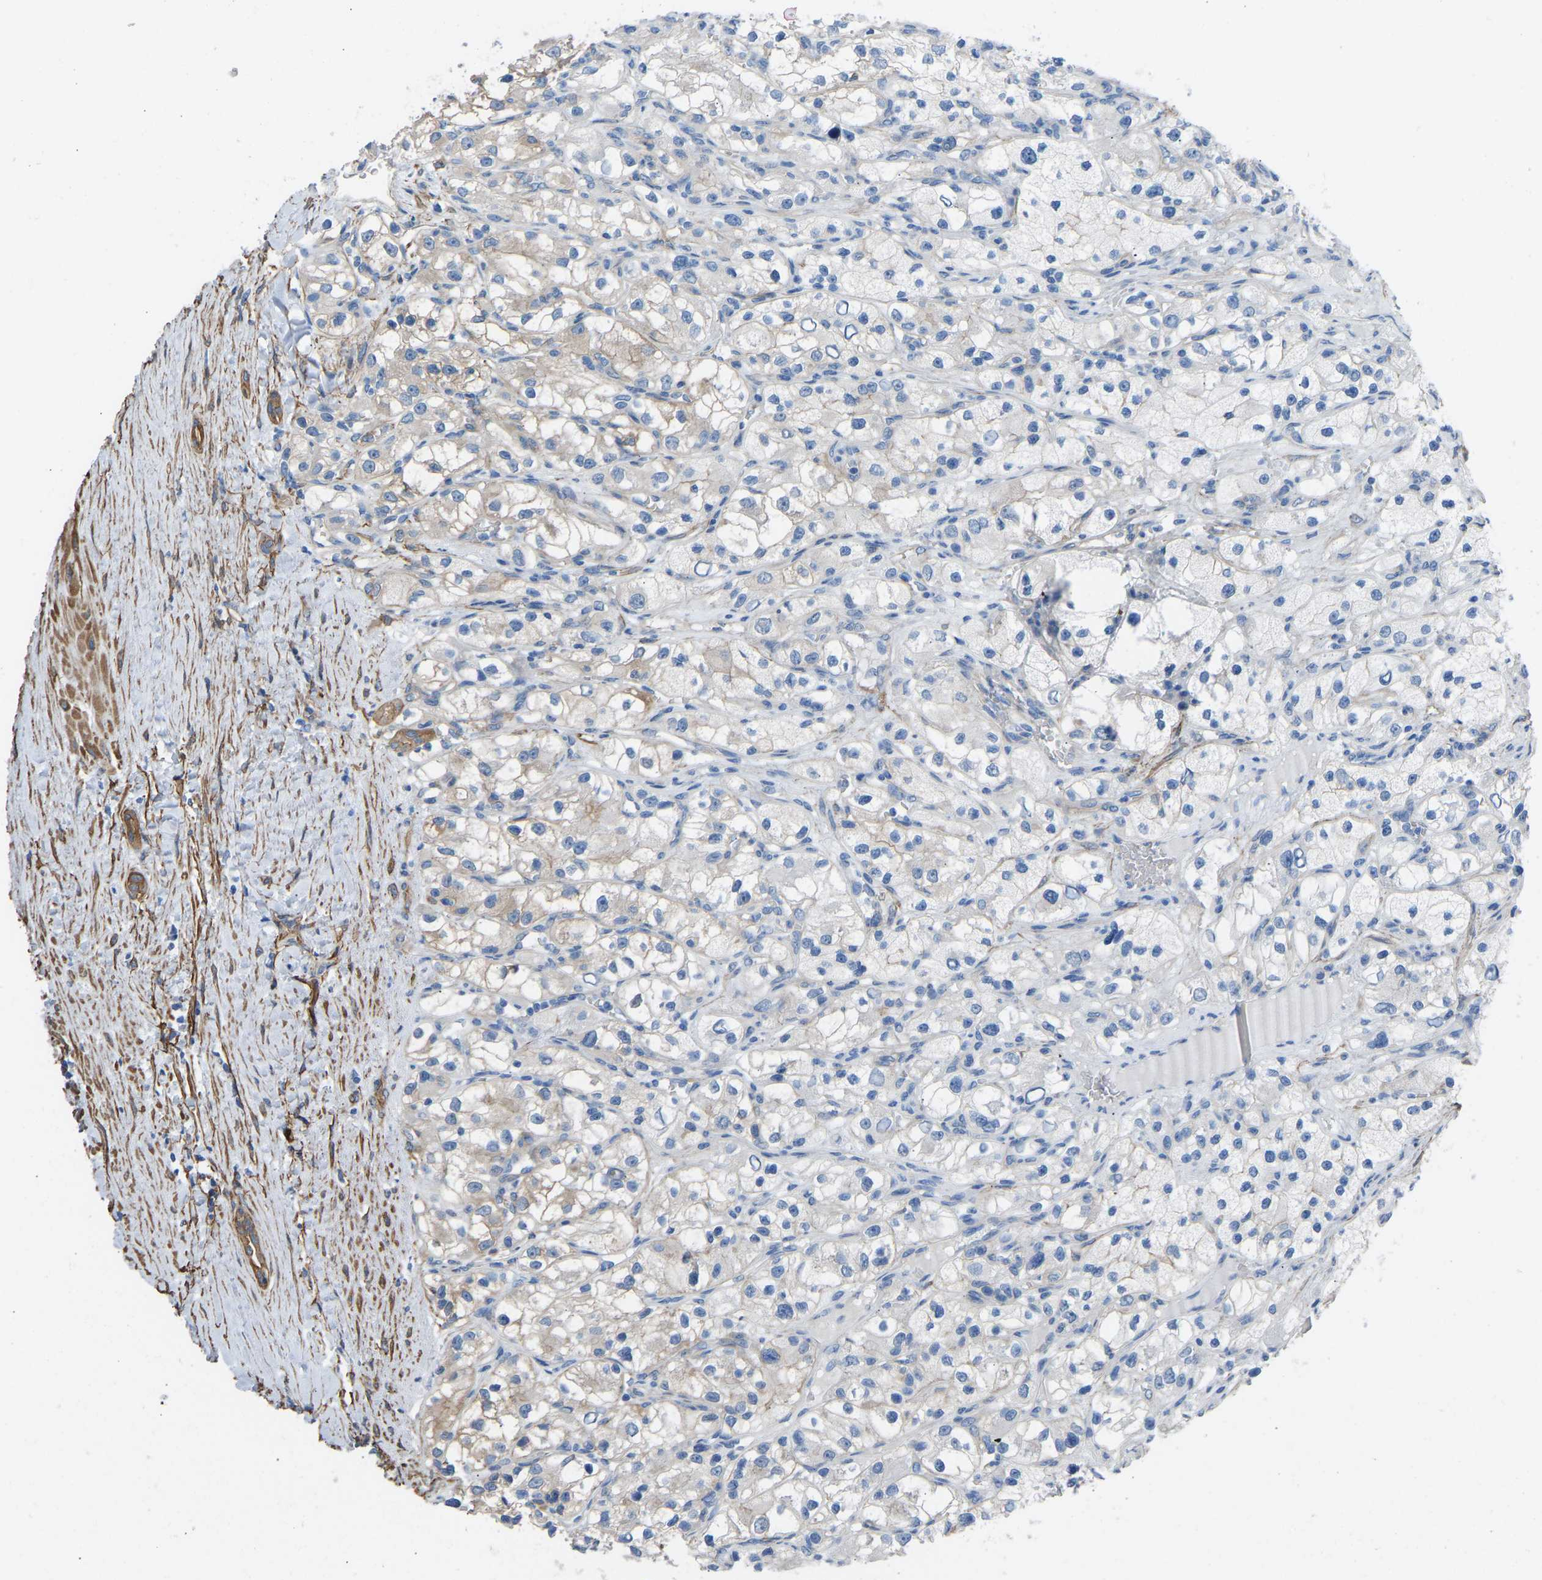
{"staining": {"intensity": "weak", "quantity": "<25%", "location": "cytoplasmic/membranous"}, "tissue": "renal cancer", "cell_type": "Tumor cells", "image_type": "cancer", "snomed": [{"axis": "morphology", "description": "Adenocarcinoma, NOS"}, {"axis": "topography", "description": "Kidney"}], "caption": "Renal cancer was stained to show a protein in brown. There is no significant expression in tumor cells. Nuclei are stained in blue.", "gene": "MYH10", "patient": {"sex": "female", "age": 57}}